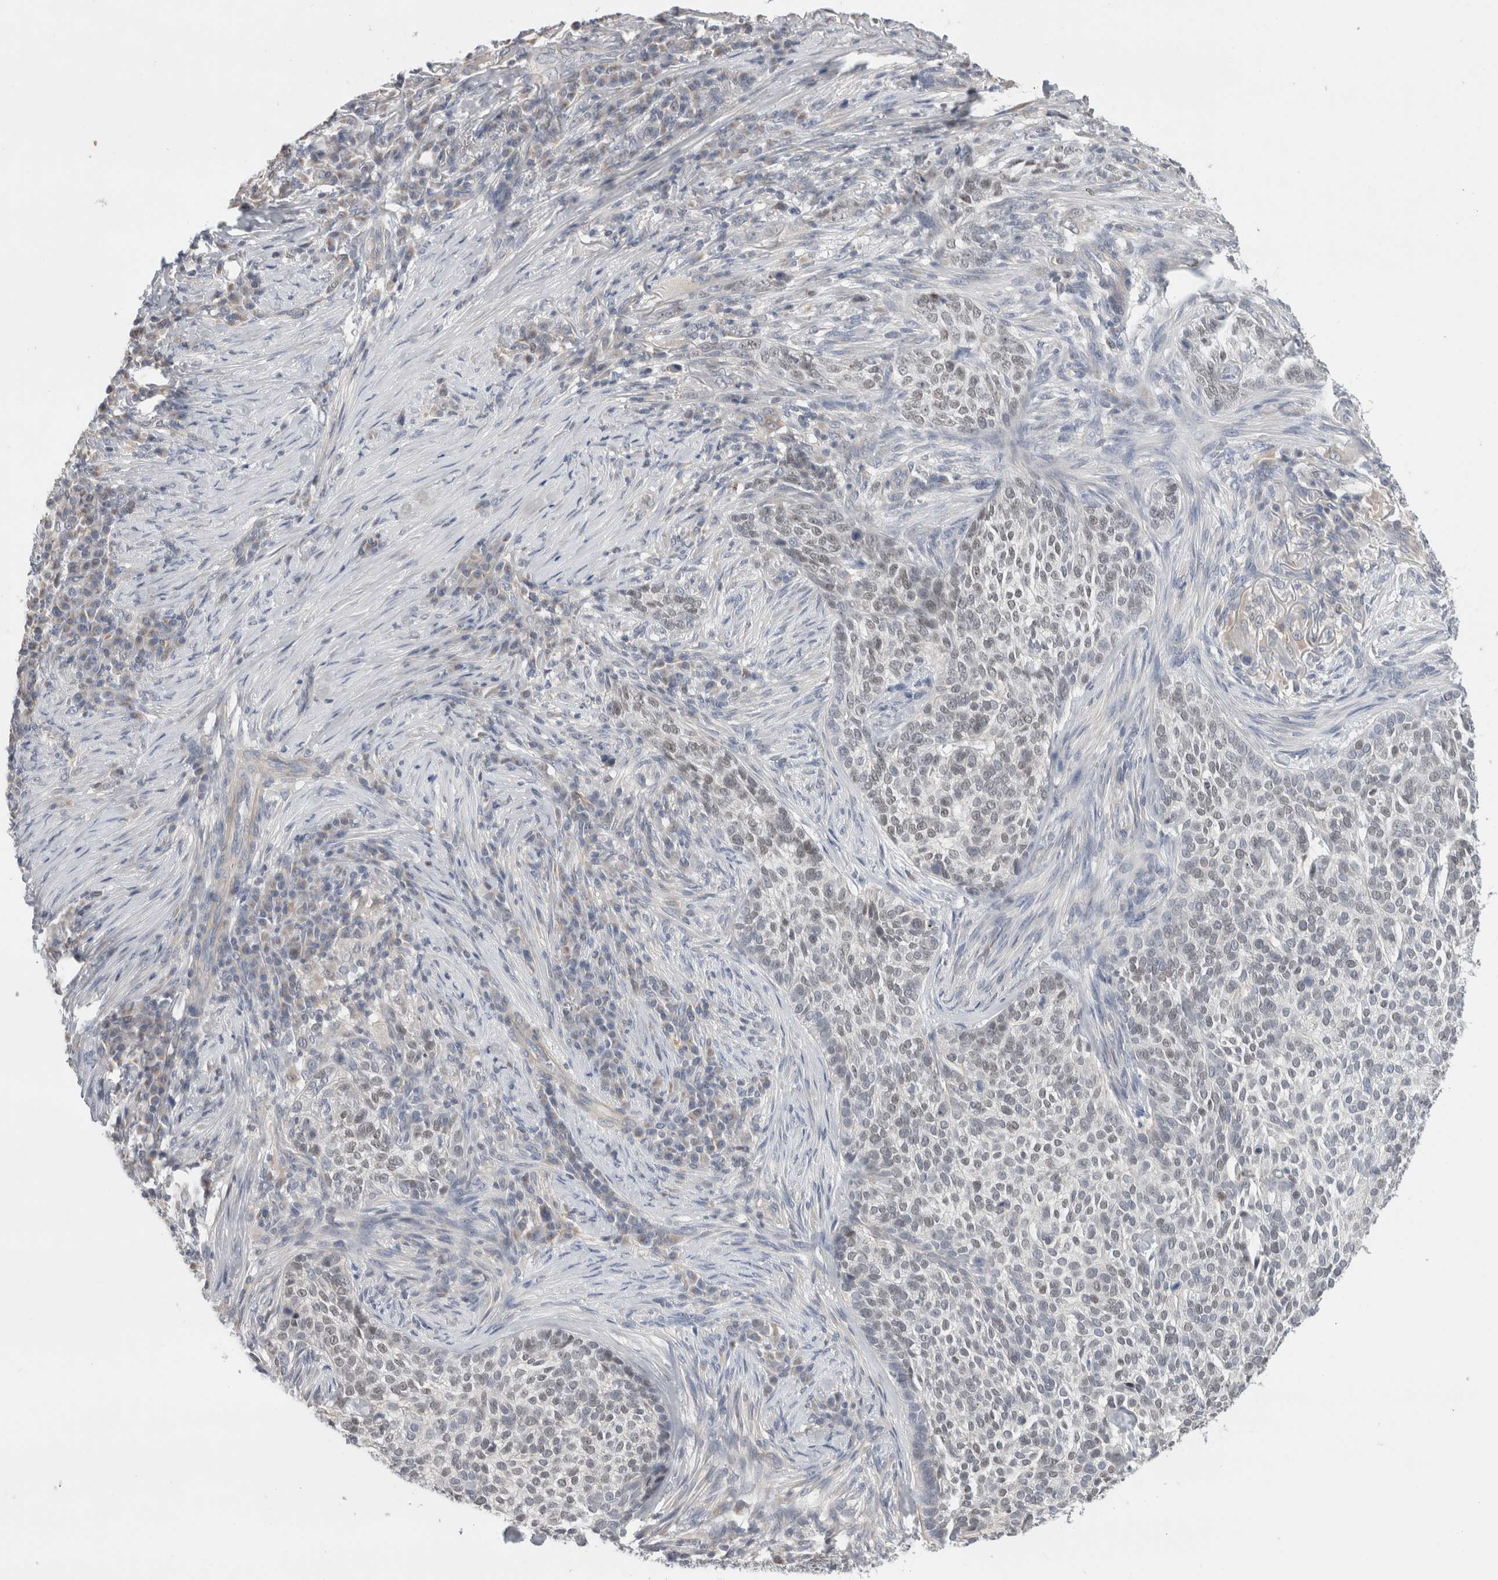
{"staining": {"intensity": "weak", "quantity": "<25%", "location": "nuclear"}, "tissue": "skin cancer", "cell_type": "Tumor cells", "image_type": "cancer", "snomed": [{"axis": "morphology", "description": "Basal cell carcinoma"}, {"axis": "topography", "description": "Skin"}], "caption": "Immunohistochemistry of human skin cancer (basal cell carcinoma) reveals no staining in tumor cells. (DAB IHC visualized using brightfield microscopy, high magnification).", "gene": "SYTL5", "patient": {"sex": "female", "age": 64}}